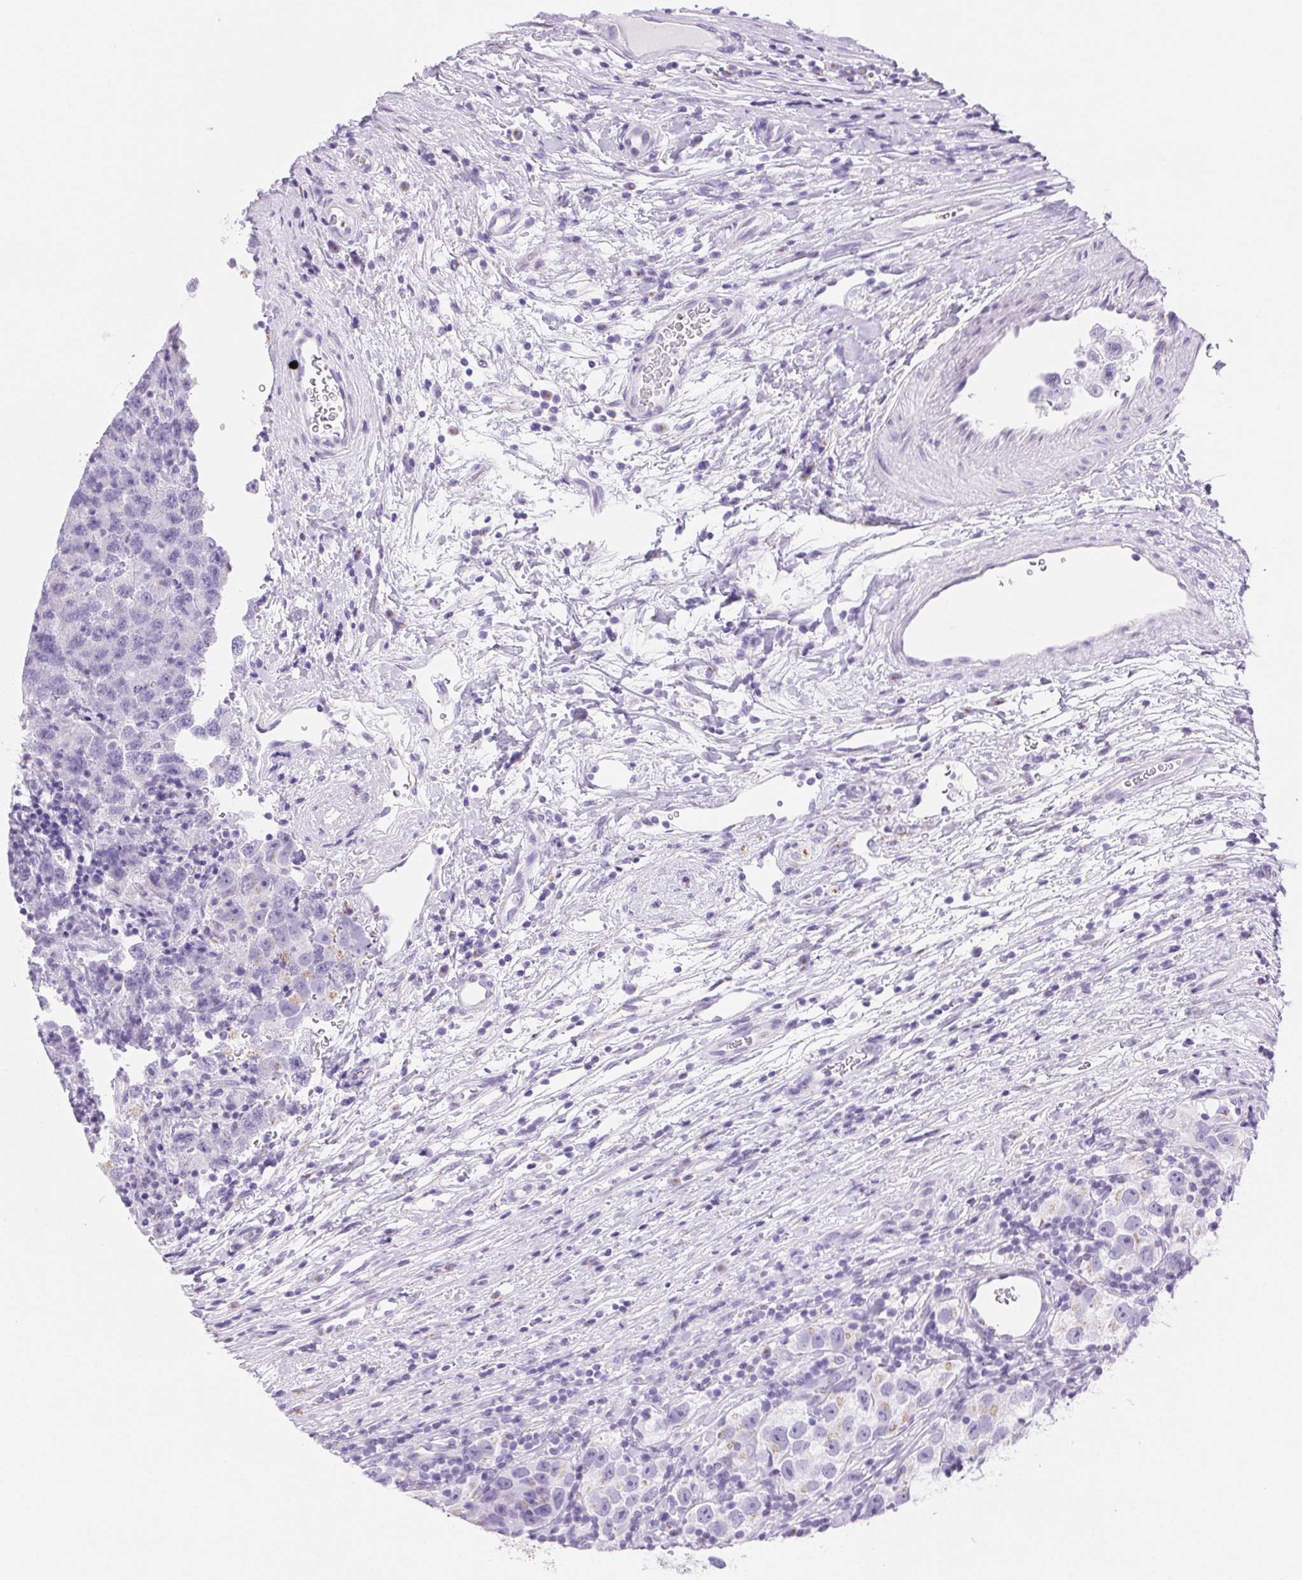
{"staining": {"intensity": "weak", "quantity": "<25%", "location": "cytoplasmic/membranous"}, "tissue": "testis cancer", "cell_type": "Tumor cells", "image_type": "cancer", "snomed": [{"axis": "morphology", "description": "Seminoma, NOS"}, {"axis": "topography", "description": "Testis"}], "caption": "Tumor cells are negative for brown protein staining in testis cancer (seminoma).", "gene": "SERPINB3", "patient": {"sex": "male", "age": 26}}